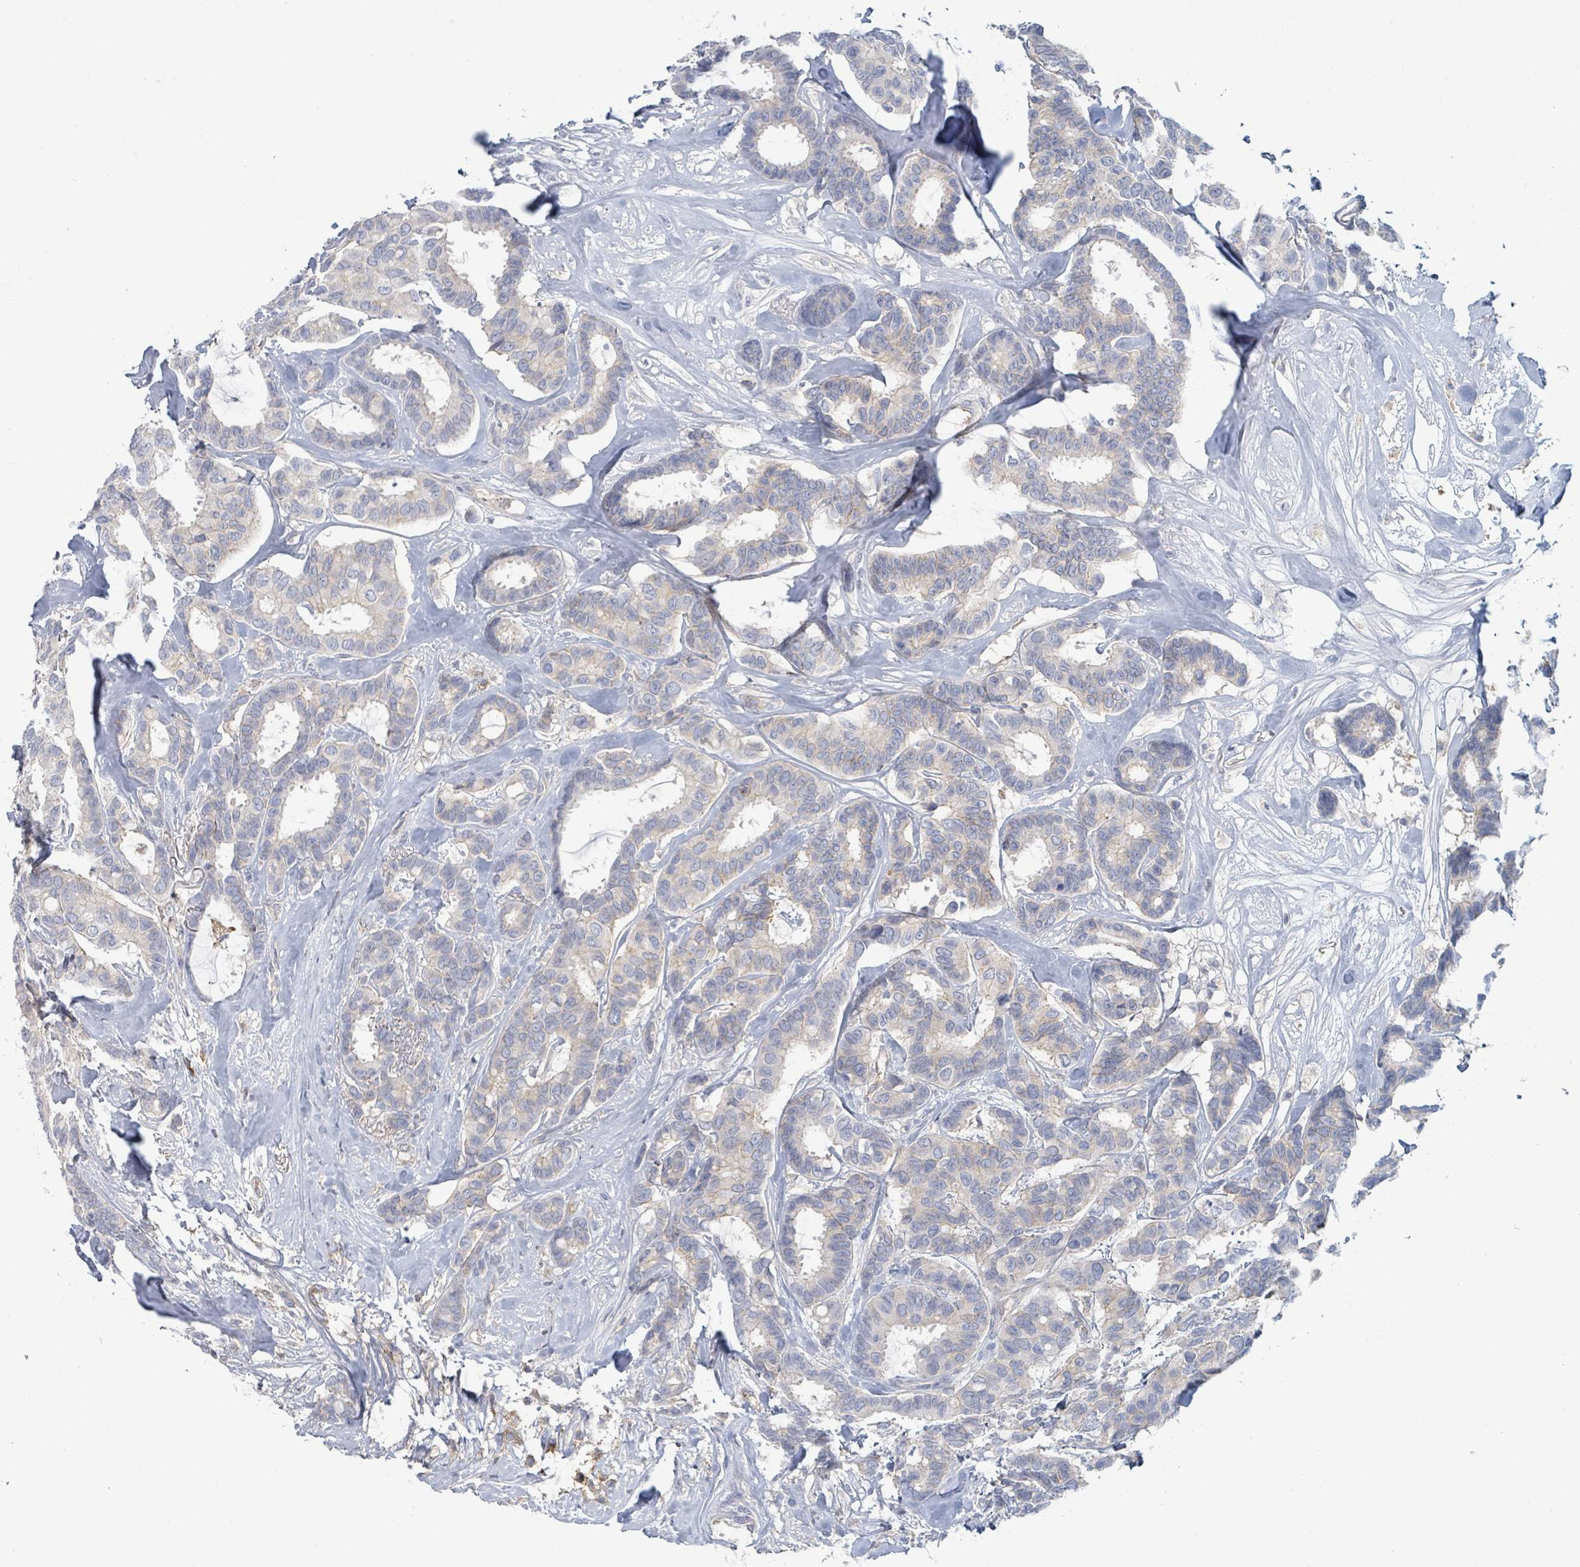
{"staining": {"intensity": "negative", "quantity": "none", "location": "none"}, "tissue": "breast cancer", "cell_type": "Tumor cells", "image_type": "cancer", "snomed": [{"axis": "morphology", "description": "Duct carcinoma"}, {"axis": "topography", "description": "Breast"}], "caption": "Tumor cells show no significant protein expression in breast cancer.", "gene": "TNFRSF14", "patient": {"sex": "female", "age": 87}}